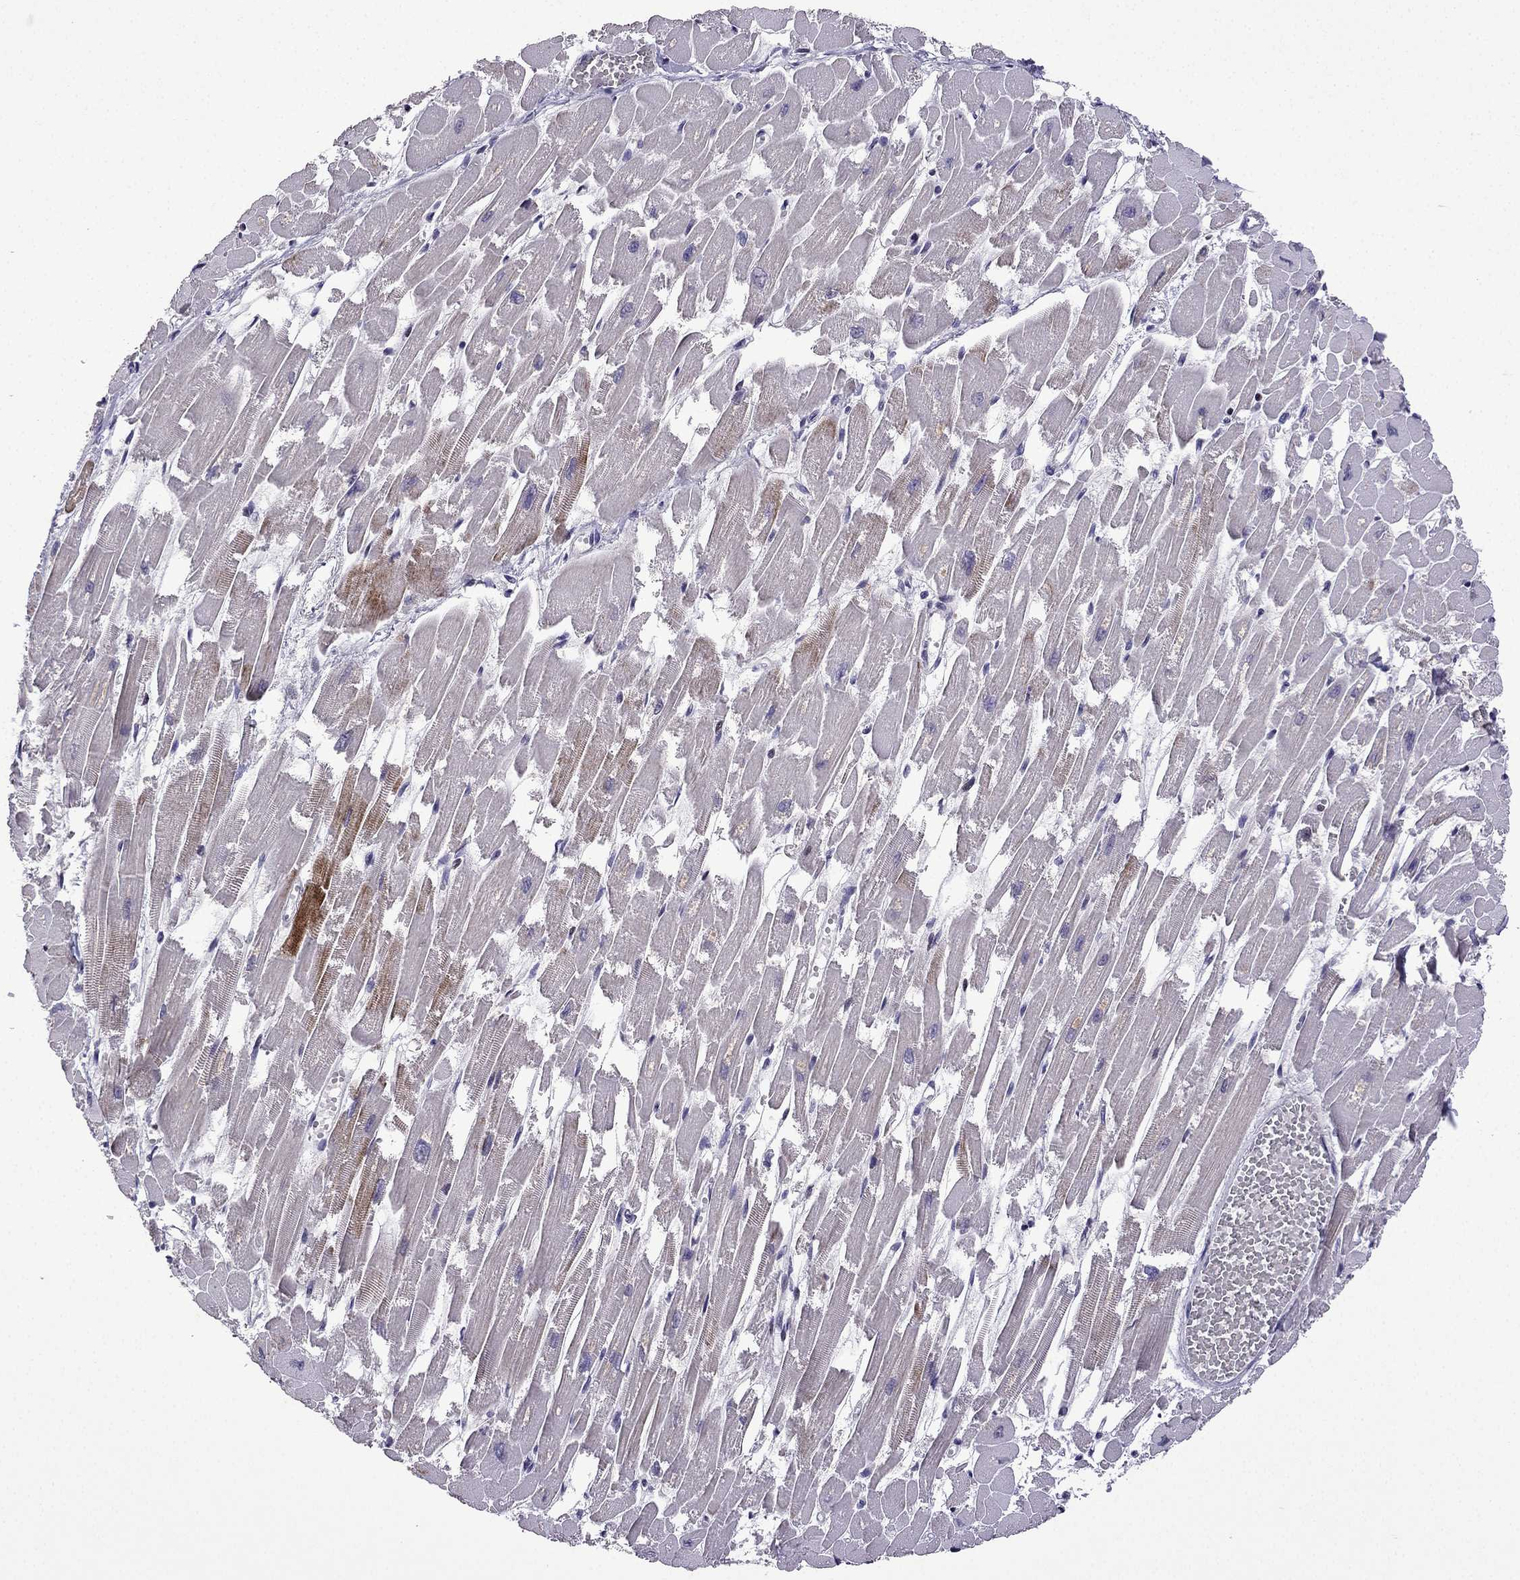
{"staining": {"intensity": "strong", "quantity": "<25%", "location": "cytoplasmic/membranous"}, "tissue": "heart muscle", "cell_type": "Cardiomyocytes", "image_type": "normal", "snomed": [{"axis": "morphology", "description": "Normal tissue, NOS"}, {"axis": "topography", "description": "Heart"}], "caption": "This photomicrograph demonstrates benign heart muscle stained with IHC to label a protein in brown. The cytoplasmic/membranous of cardiomyocytes show strong positivity for the protein. Nuclei are counter-stained blue.", "gene": "TTN", "patient": {"sex": "female", "age": 52}}